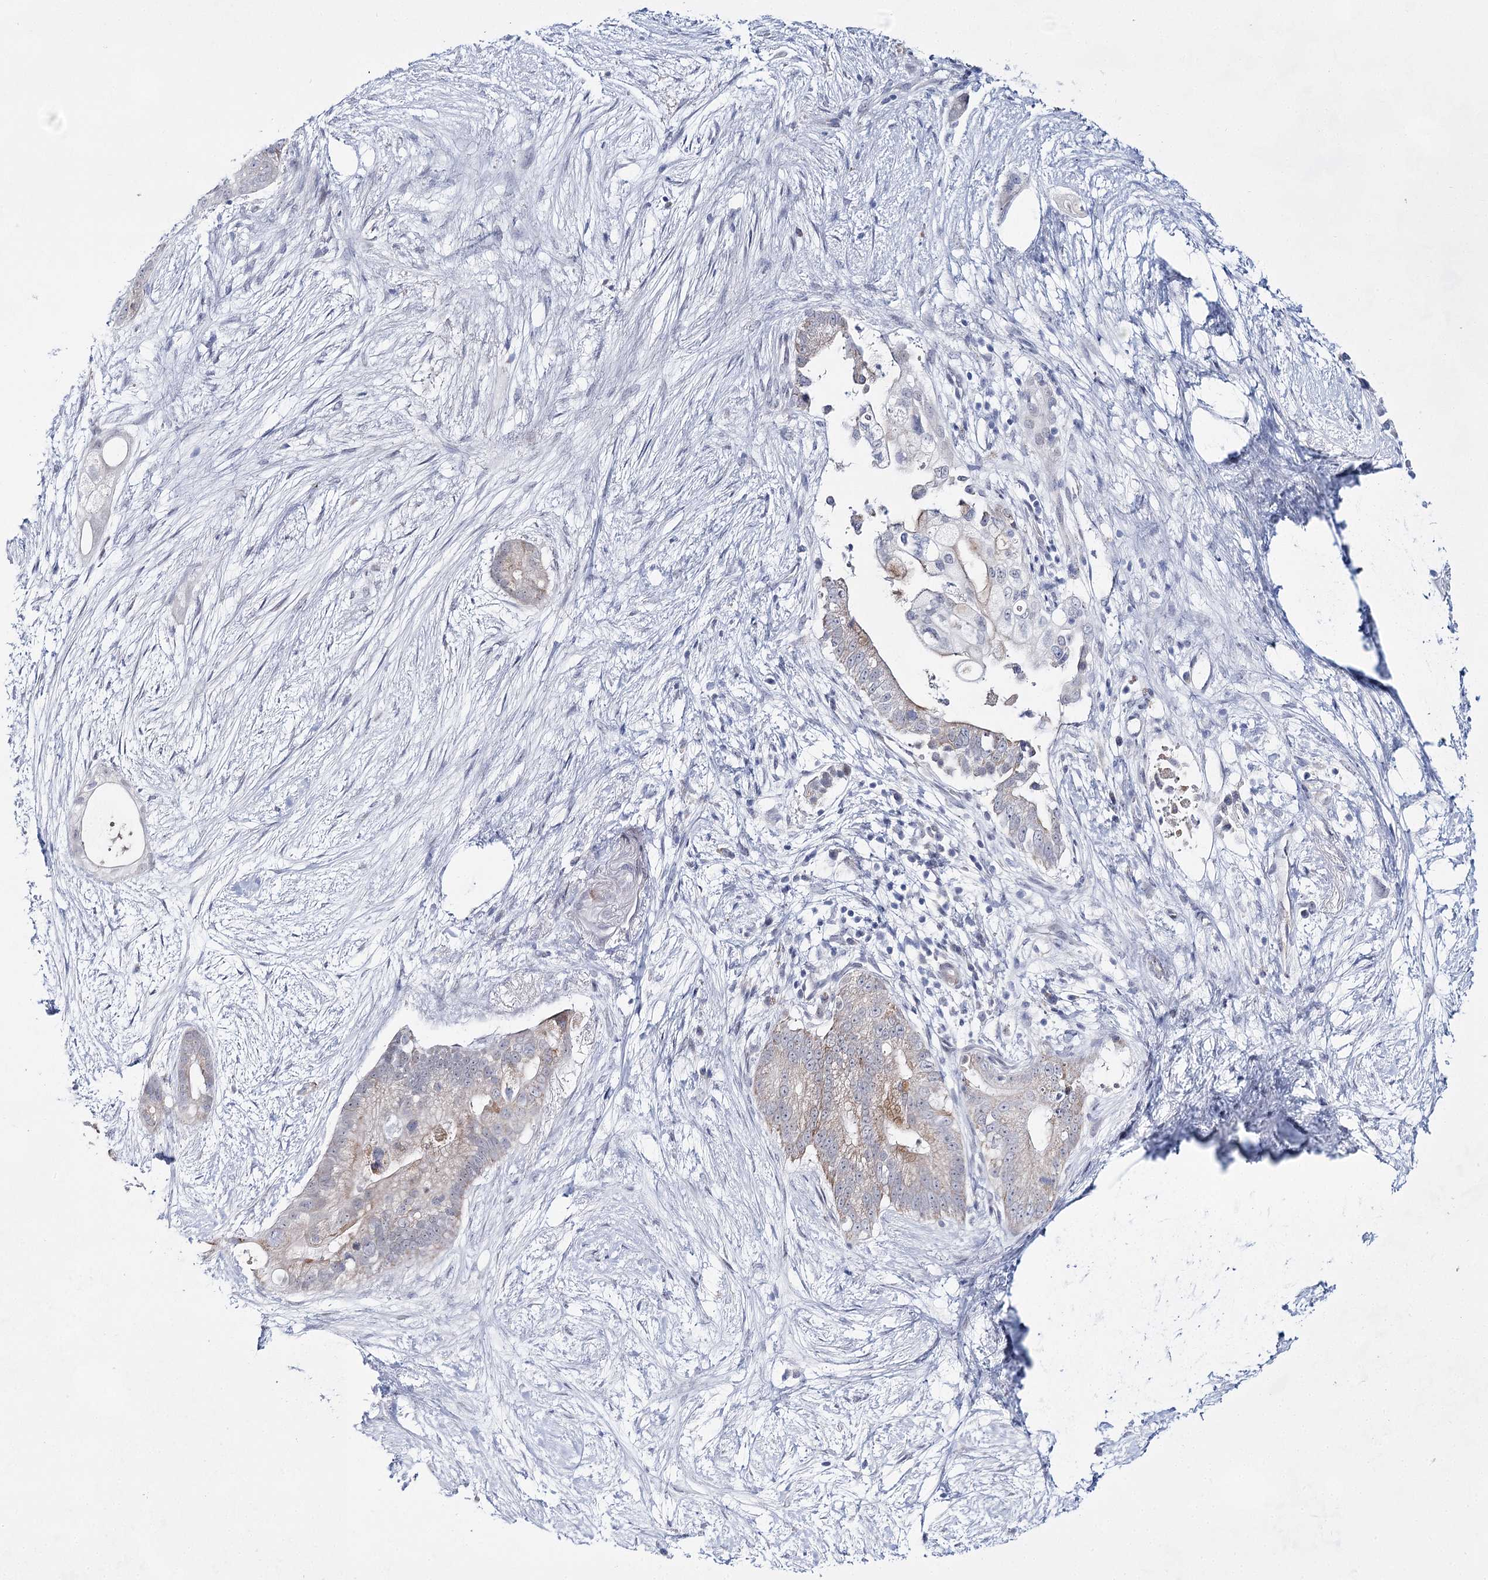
{"staining": {"intensity": "weak", "quantity": "<25%", "location": "cytoplasmic/membranous"}, "tissue": "pancreatic cancer", "cell_type": "Tumor cells", "image_type": "cancer", "snomed": [{"axis": "morphology", "description": "Adenocarcinoma, NOS"}, {"axis": "topography", "description": "Pancreas"}], "caption": "Protein analysis of adenocarcinoma (pancreatic) displays no significant expression in tumor cells. (Immunohistochemistry, brightfield microscopy, high magnification).", "gene": "BPHL", "patient": {"sex": "male", "age": 53}}